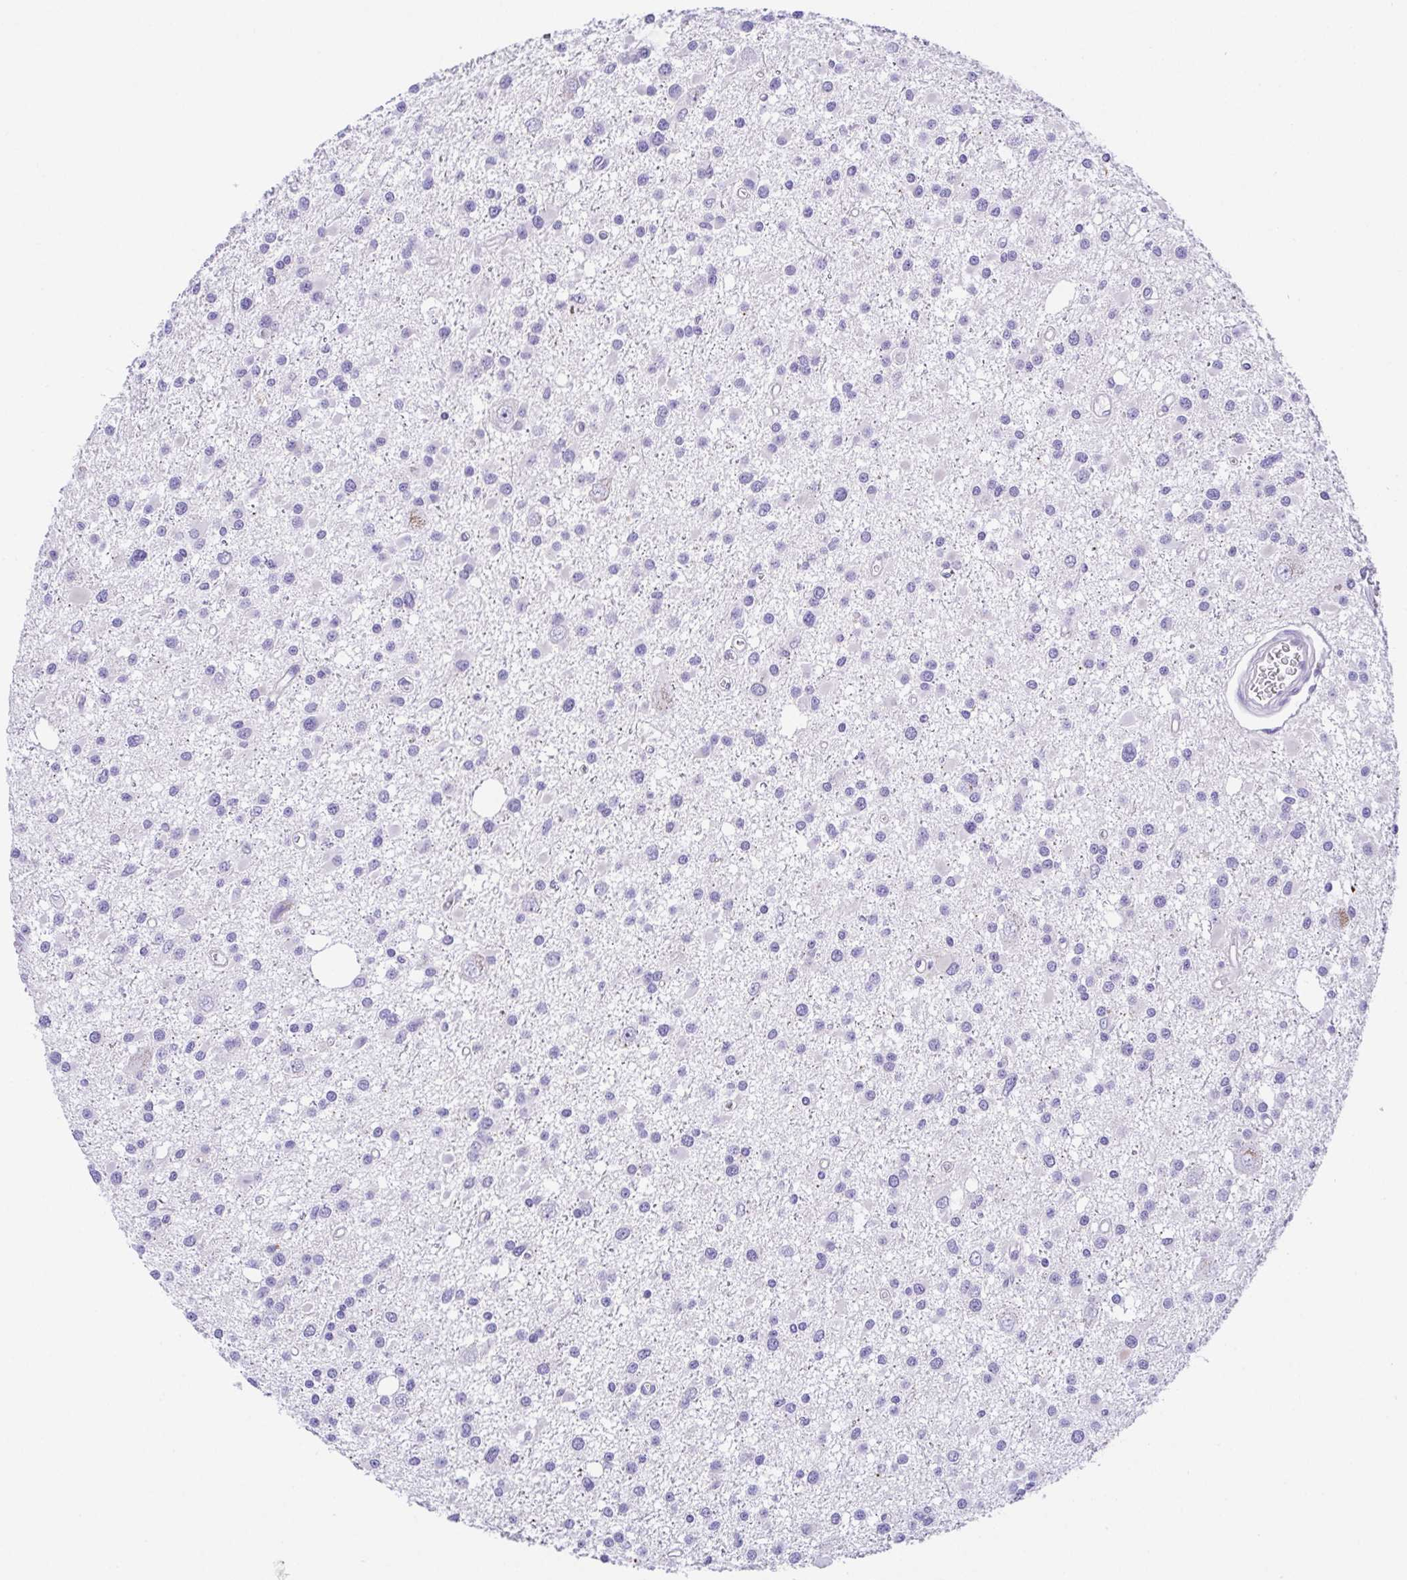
{"staining": {"intensity": "negative", "quantity": "none", "location": "none"}, "tissue": "glioma", "cell_type": "Tumor cells", "image_type": "cancer", "snomed": [{"axis": "morphology", "description": "Glioma, malignant, High grade"}, {"axis": "topography", "description": "Brain"}], "caption": "A histopathology image of human glioma is negative for staining in tumor cells. The staining is performed using DAB brown chromogen with nuclei counter-stained in using hematoxylin.", "gene": "LUZP4", "patient": {"sex": "male", "age": 54}}